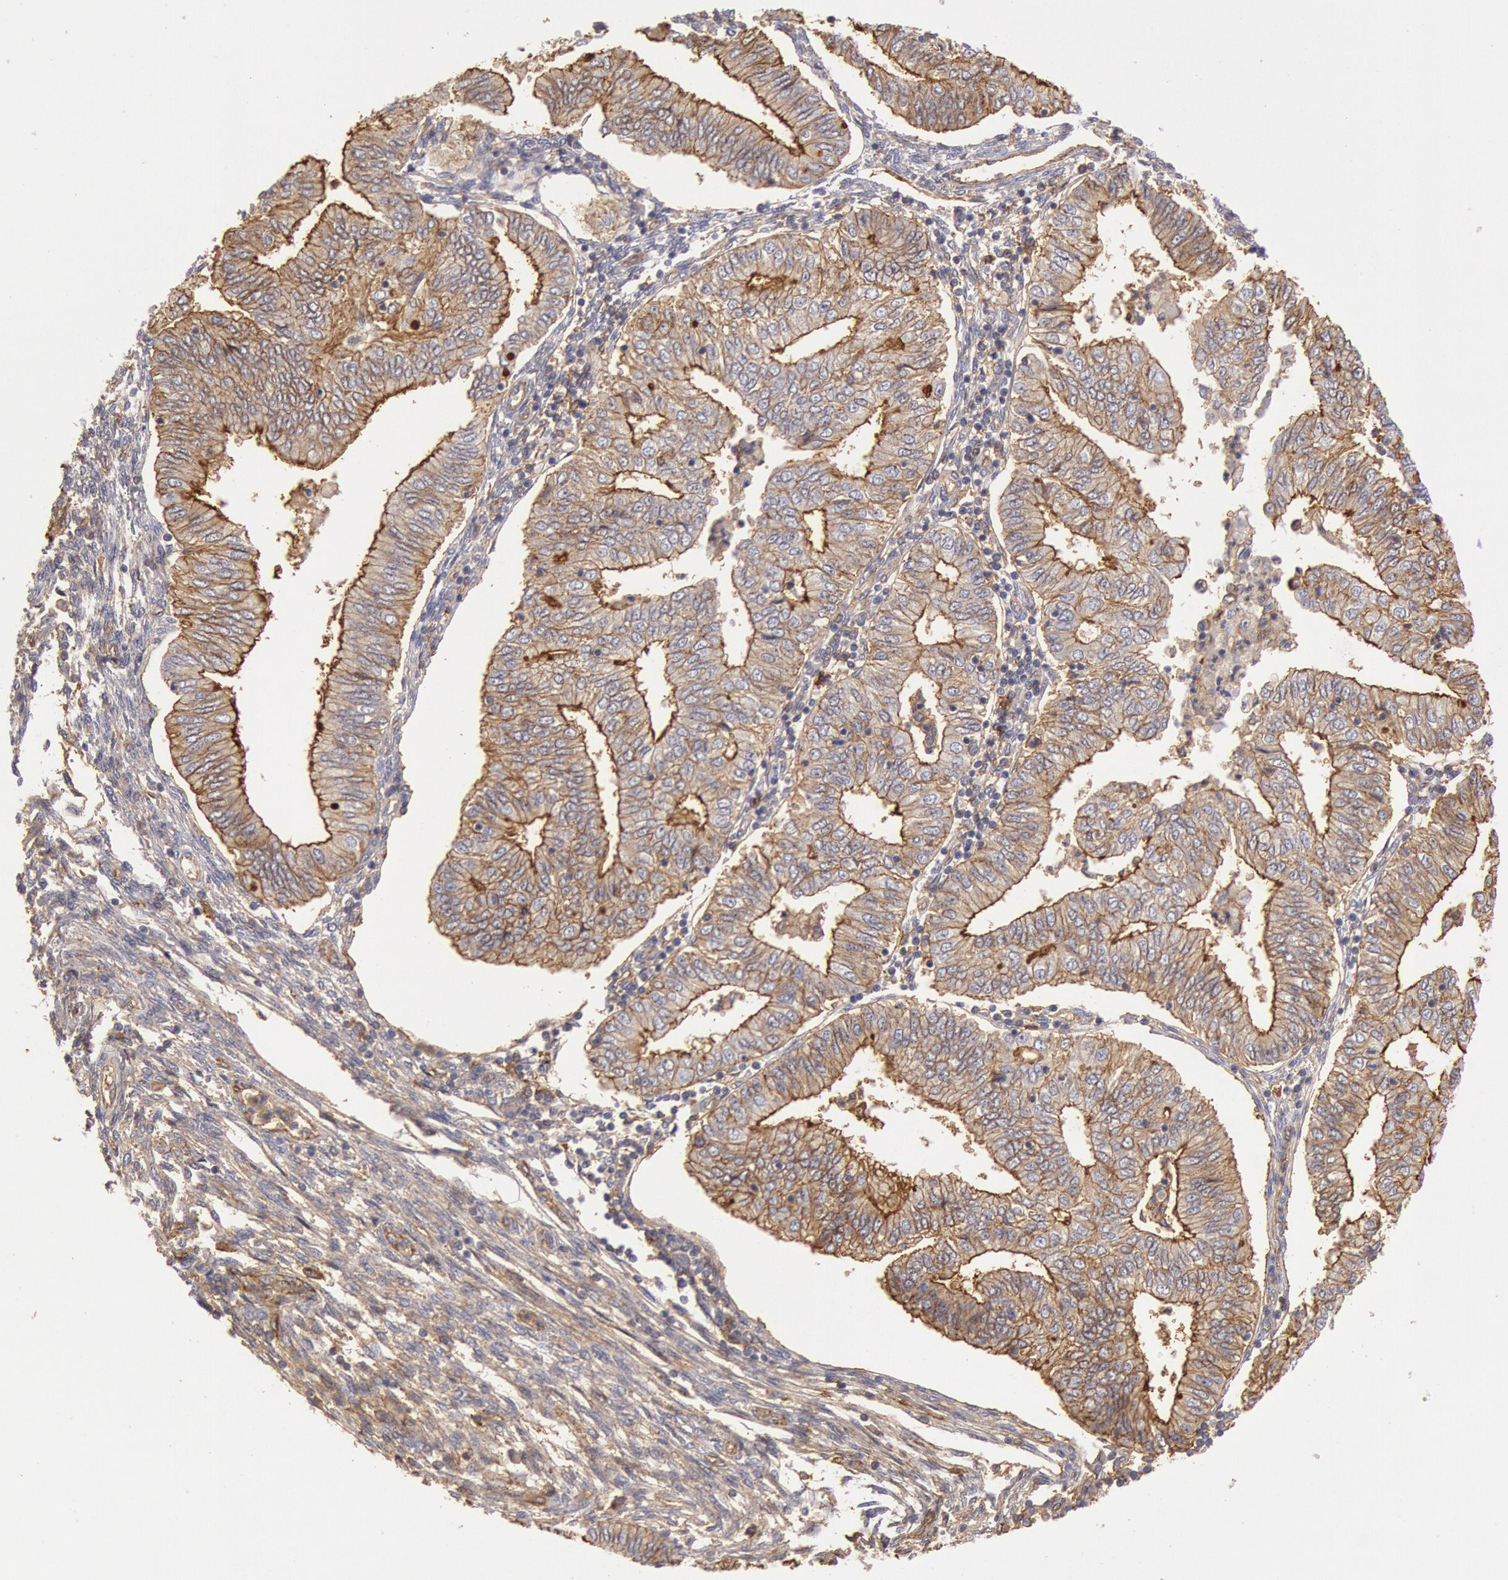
{"staining": {"intensity": "moderate", "quantity": ">75%", "location": "cytoplasmic/membranous"}, "tissue": "endometrial cancer", "cell_type": "Tumor cells", "image_type": "cancer", "snomed": [{"axis": "morphology", "description": "Adenocarcinoma, NOS"}, {"axis": "topography", "description": "Endometrium"}], "caption": "Adenocarcinoma (endometrial) stained with DAB immunohistochemistry (IHC) shows medium levels of moderate cytoplasmic/membranous positivity in approximately >75% of tumor cells. The staining was performed using DAB (3,3'-diaminobenzidine), with brown indicating positive protein expression. Nuclei are stained blue with hematoxylin.", "gene": "SNAP23", "patient": {"sex": "female", "age": 51}}